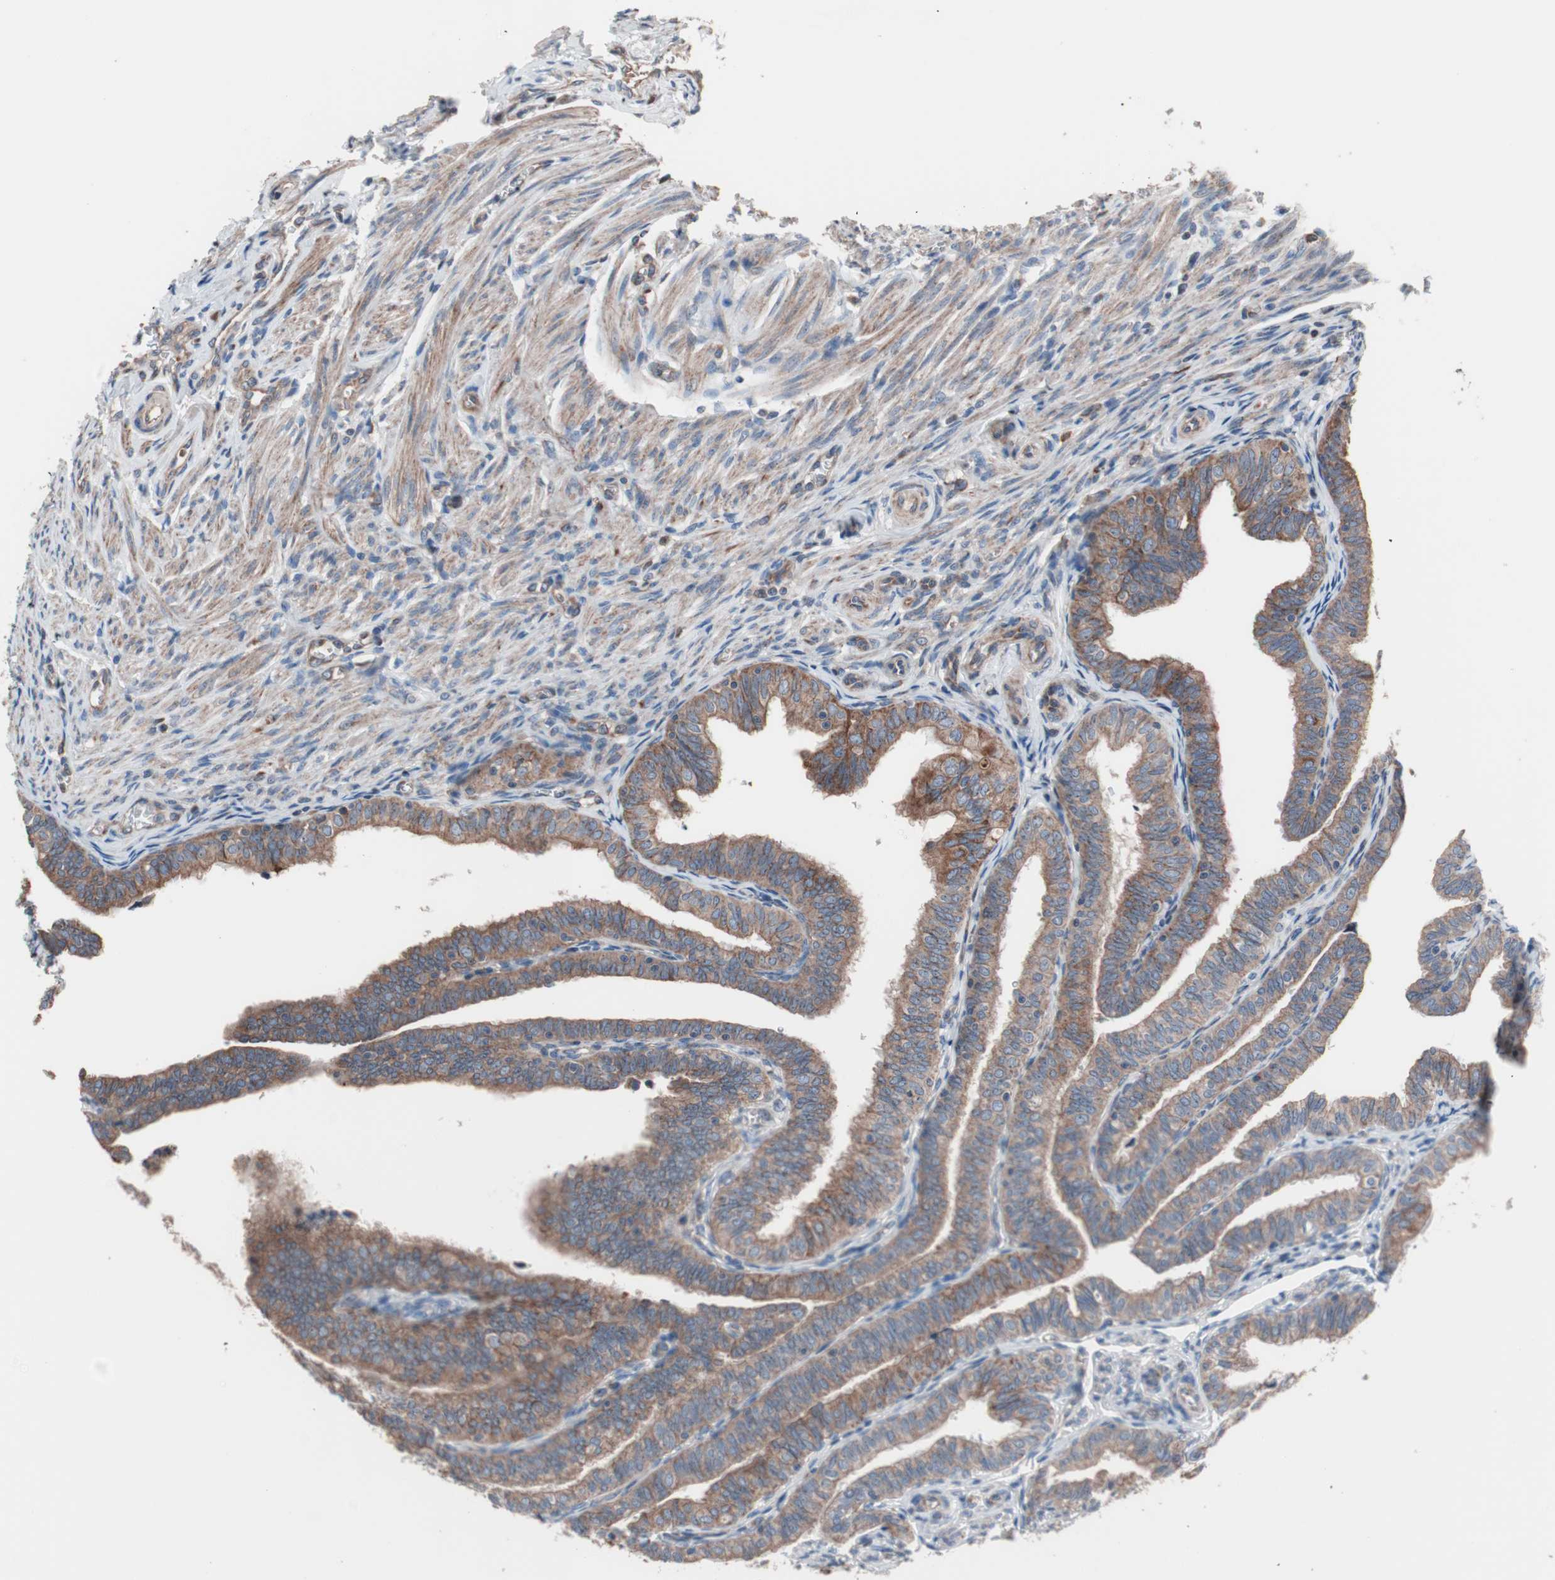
{"staining": {"intensity": "strong", "quantity": ">75%", "location": "cytoplasmic/membranous"}, "tissue": "fallopian tube", "cell_type": "Glandular cells", "image_type": "normal", "snomed": [{"axis": "morphology", "description": "Normal tissue, NOS"}, {"axis": "topography", "description": "Fallopian tube"}], "caption": "Immunohistochemistry (IHC) micrograph of normal human fallopian tube stained for a protein (brown), which shows high levels of strong cytoplasmic/membranous positivity in about >75% of glandular cells.", "gene": "CTTNBP2NL", "patient": {"sex": "female", "age": 46}}